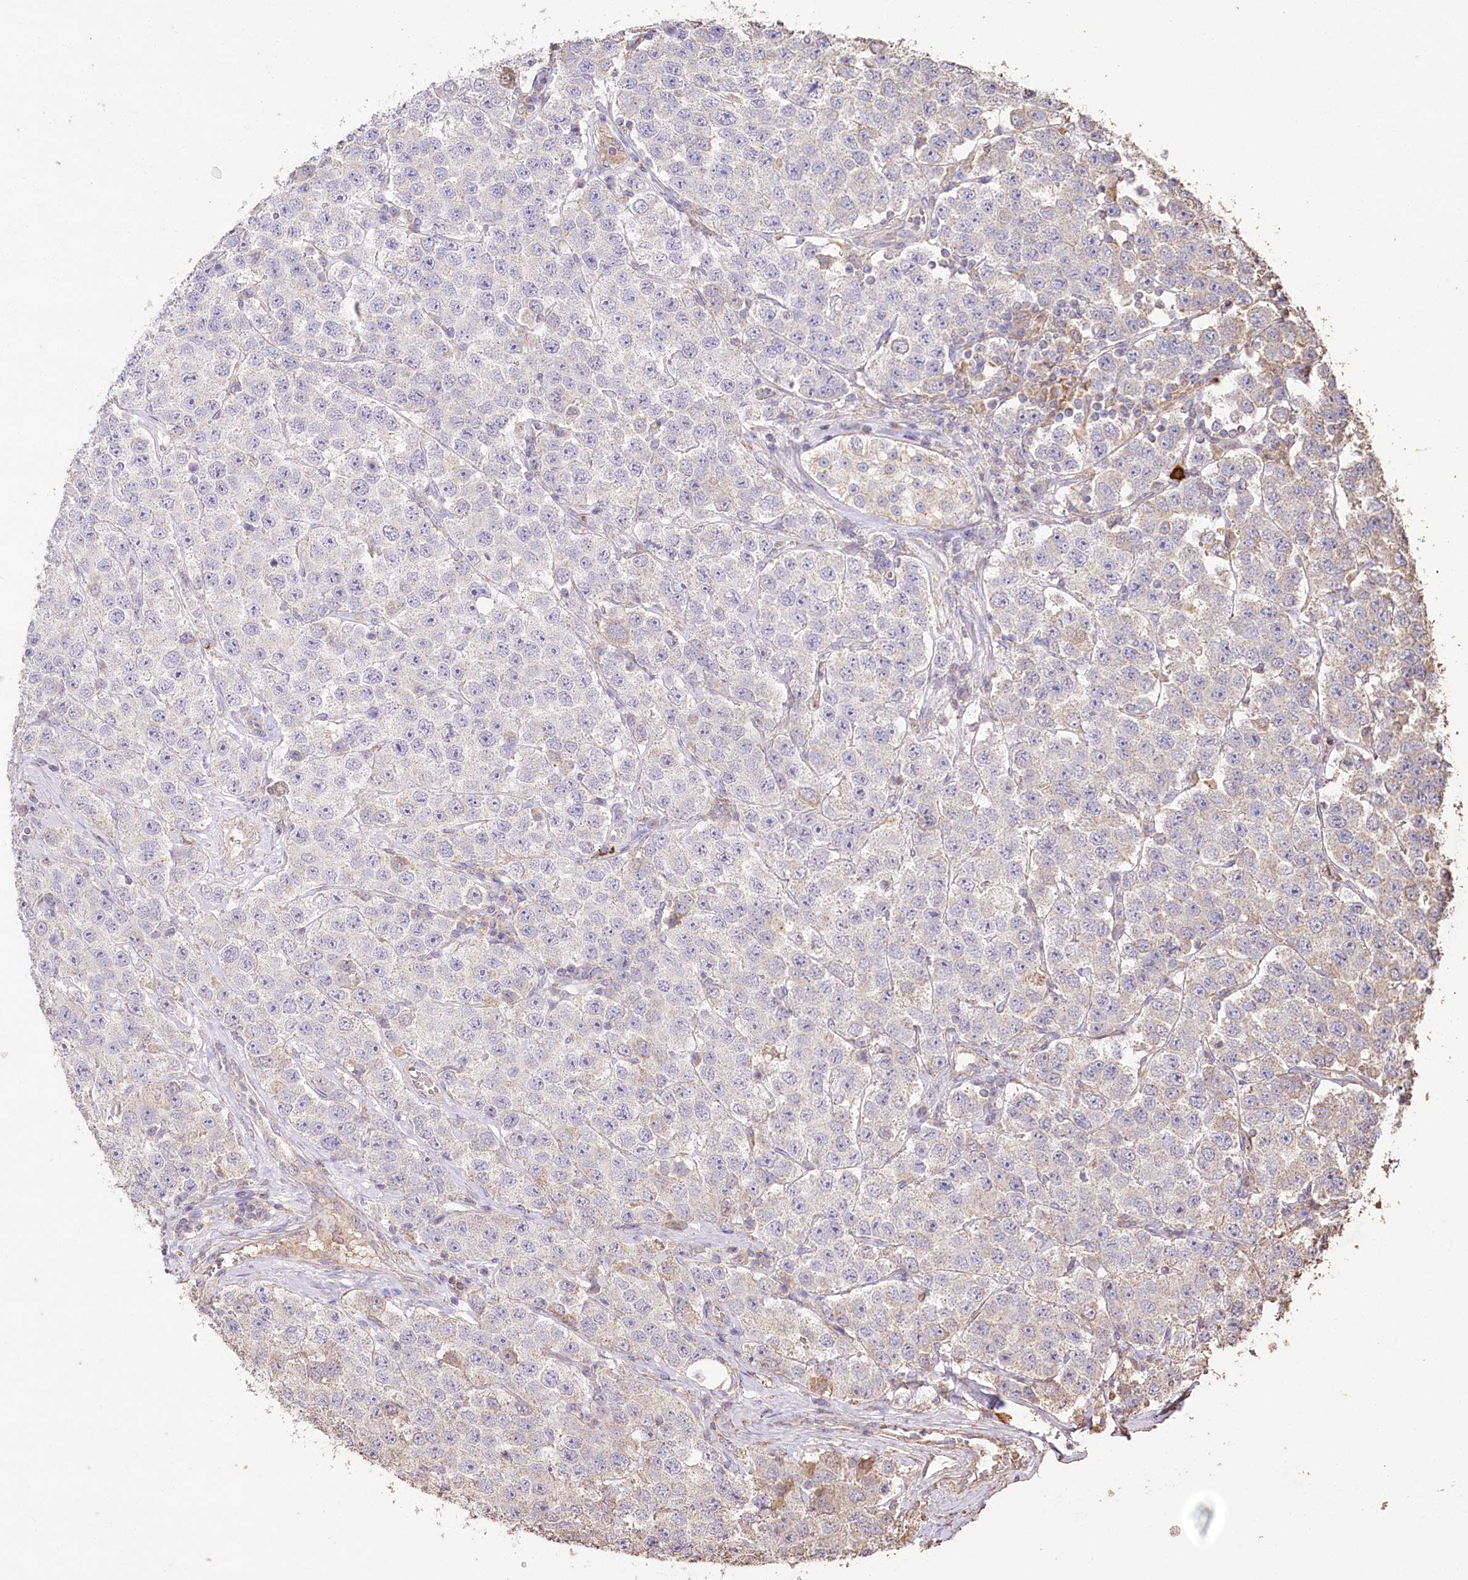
{"staining": {"intensity": "weak", "quantity": "<25%", "location": "cytoplasmic/membranous"}, "tissue": "testis cancer", "cell_type": "Tumor cells", "image_type": "cancer", "snomed": [{"axis": "morphology", "description": "Seminoma, NOS"}, {"axis": "topography", "description": "Testis"}], "caption": "Human testis cancer (seminoma) stained for a protein using IHC demonstrates no expression in tumor cells.", "gene": "IREB2", "patient": {"sex": "male", "age": 28}}